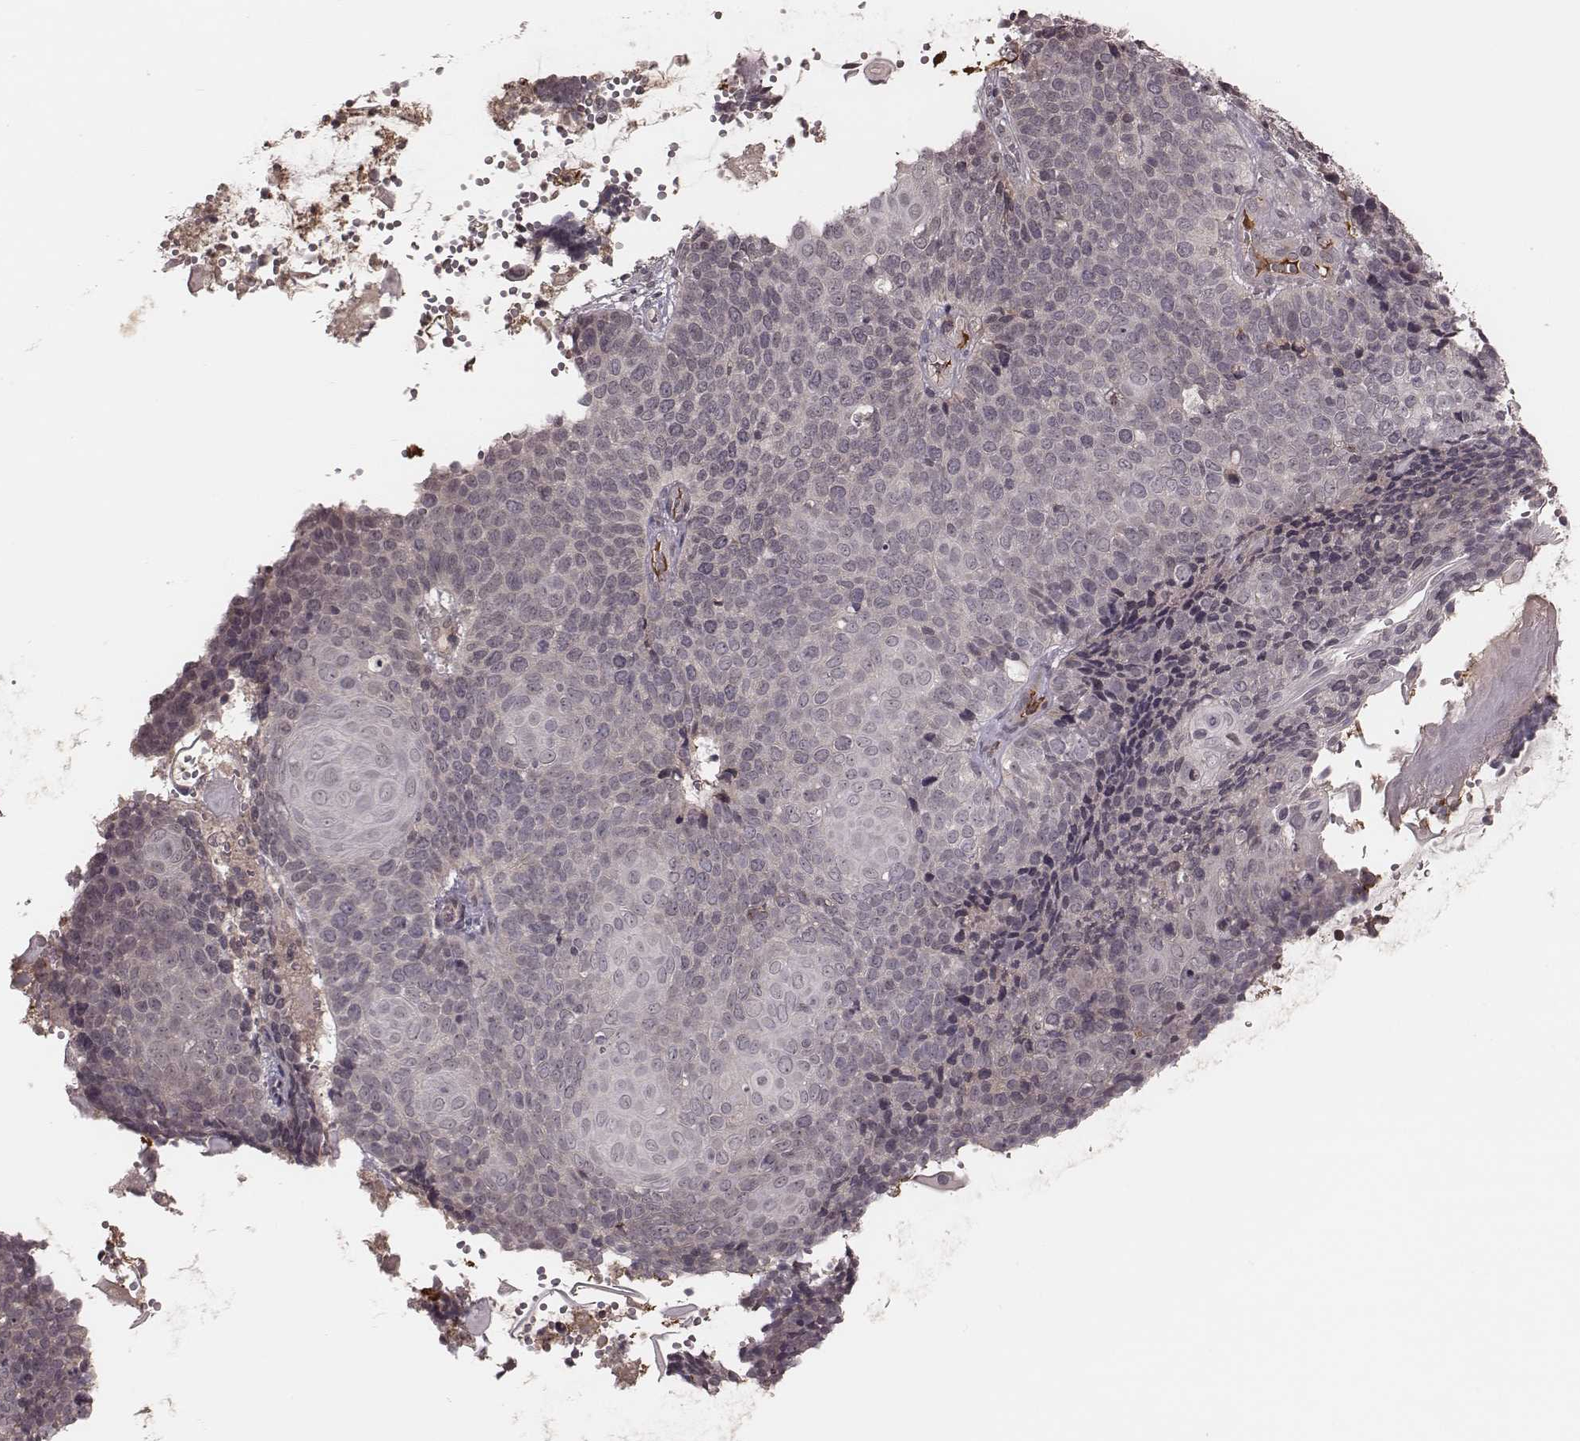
{"staining": {"intensity": "negative", "quantity": "none", "location": "none"}, "tissue": "cervical cancer", "cell_type": "Tumor cells", "image_type": "cancer", "snomed": [{"axis": "morphology", "description": "Squamous cell carcinoma, NOS"}, {"axis": "topography", "description": "Cervix"}], "caption": "Tumor cells show no significant positivity in cervical cancer.", "gene": "IL5", "patient": {"sex": "female", "age": 39}}